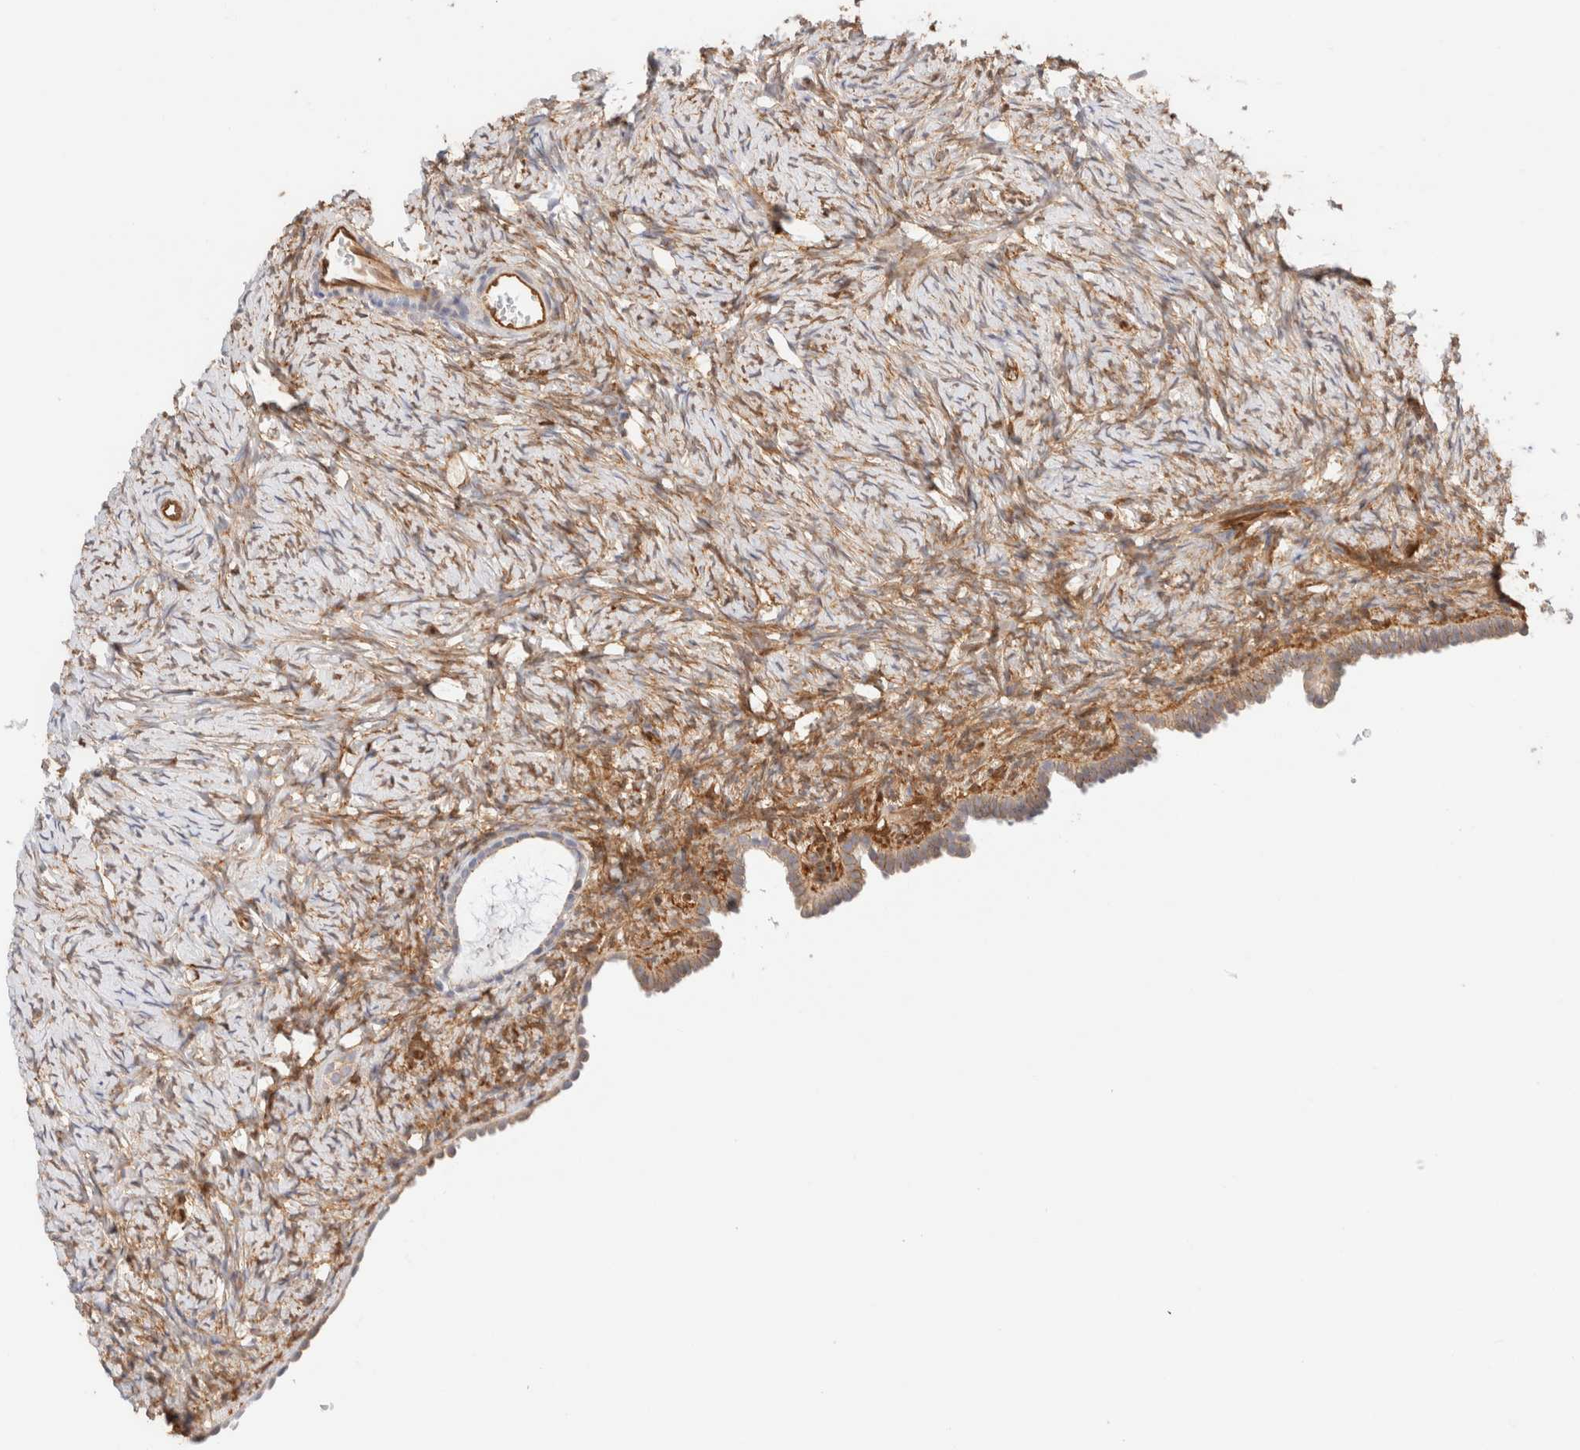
{"staining": {"intensity": "negative", "quantity": "none", "location": "none"}, "tissue": "ovary", "cell_type": "Follicle cells", "image_type": "normal", "snomed": [{"axis": "morphology", "description": "Normal tissue, NOS"}, {"axis": "topography", "description": "Ovary"}], "caption": "An immunohistochemistry (IHC) histopathology image of unremarkable ovary is shown. There is no staining in follicle cells of ovary.", "gene": "LMCD1", "patient": {"sex": "female", "age": 33}}